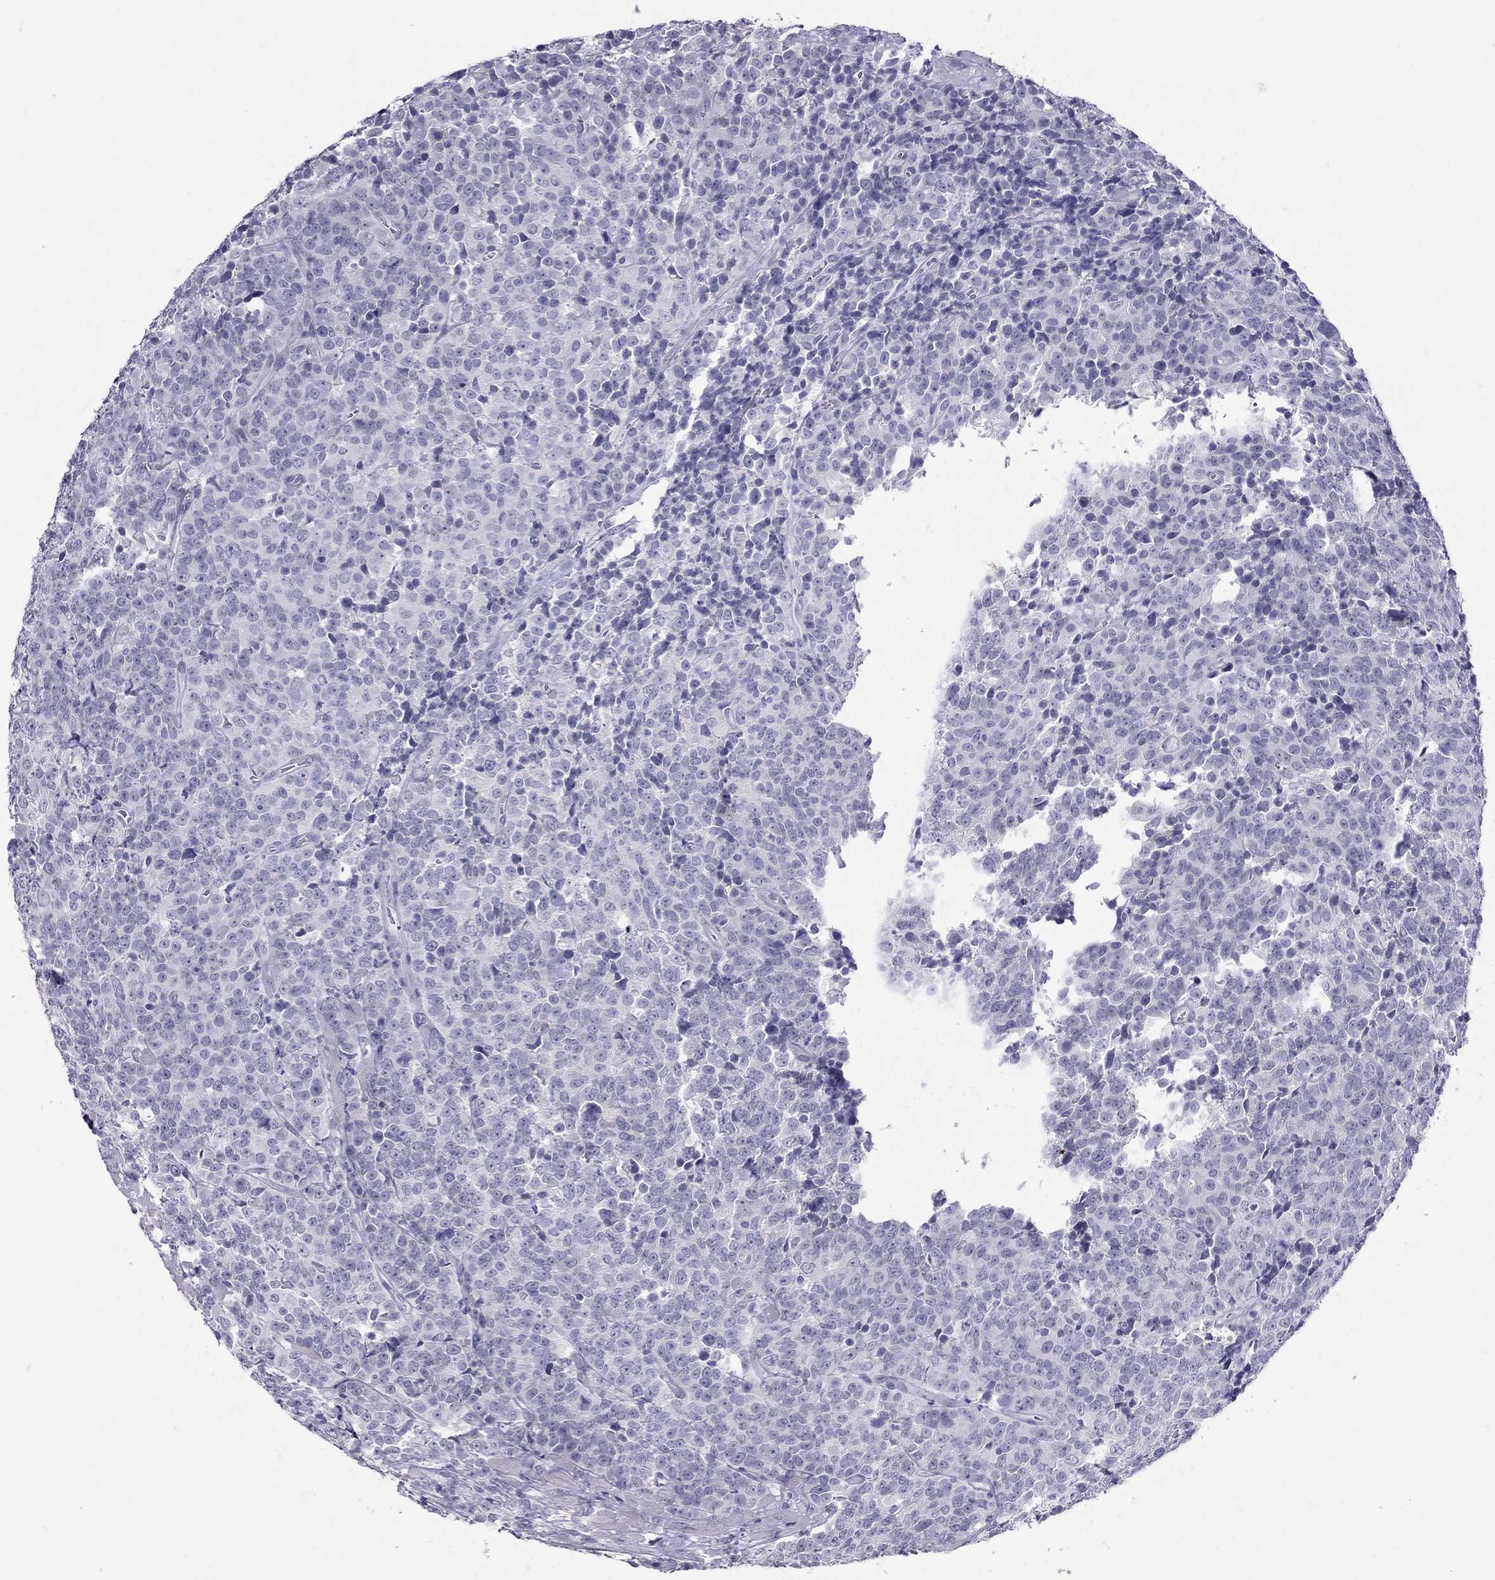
{"staining": {"intensity": "negative", "quantity": "none", "location": "none"}, "tissue": "prostate cancer", "cell_type": "Tumor cells", "image_type": "cancer", "snomed": [{"axis": "morphology", "description": "Adenocarcinoma, NOS"}, {"axis": "topography", "description": "Prostate"}], "caption": "Tumor cells are negative for protein expression in human prostate cancer (adenocarcinoma). (DAB immunohistochemistry (IHC) with hematoxylin counter stain).", "gene": "MUC16", "patient": {"sex": "male", "age": 67}}